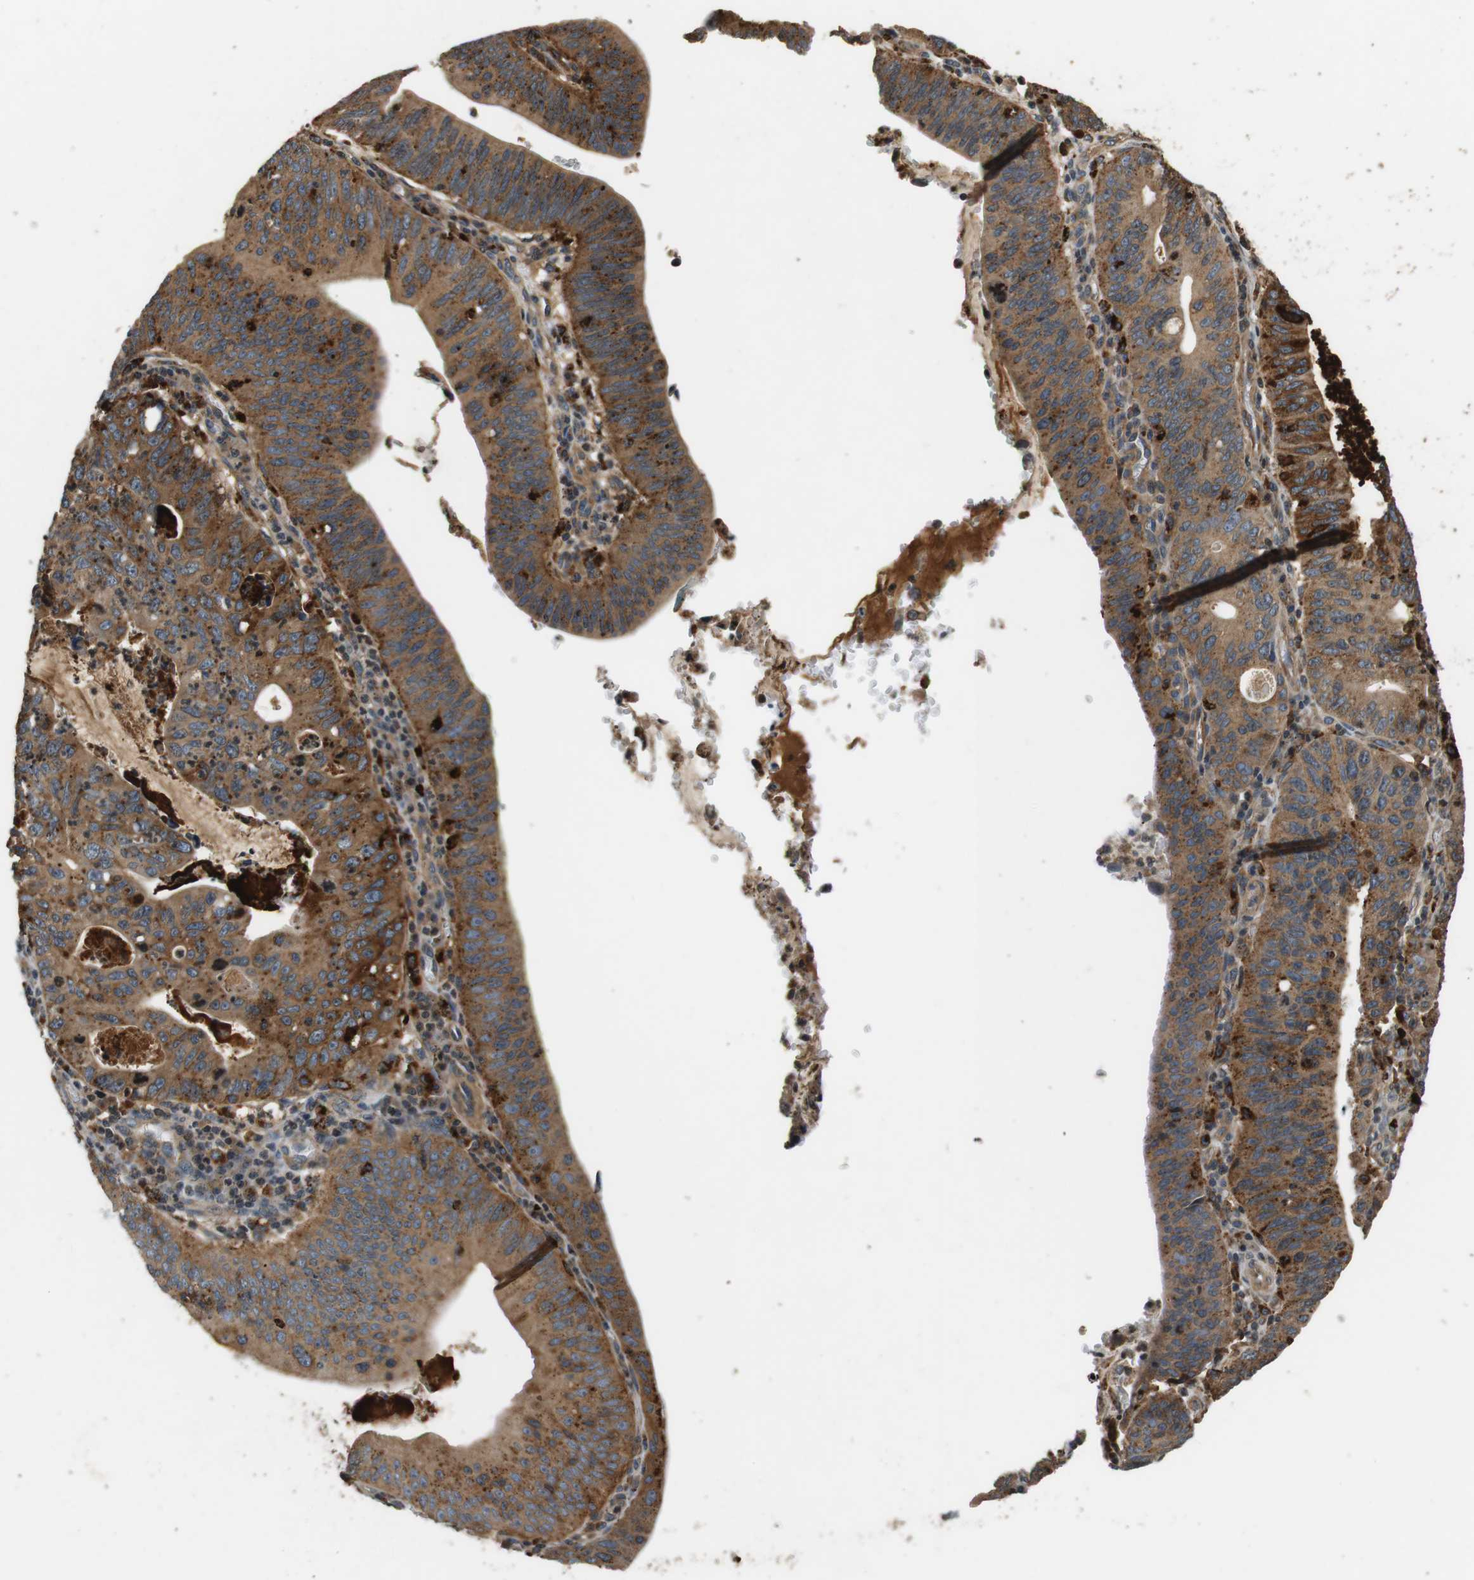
{"staining": {"intensity": "strong", "quantity": ">75%", "location": "cytoplasmic/membranous"}, "tissue": "stomach cancer", "cell_type": "Tumor cells", "image_type": "cancer", "snomed": [{"axis": "morphology", "description": "Adenocarcinoma, NOS"}, {"axis": "topography", "description": "Stomach"}], "caption": "A micrograph showing strong cytoplasmic/membranous positivity in about >75% of tumor cells in stomach adenocarcinoma, as visualized by brown immunohistochemical staining.", "gene": "TXNRD1", "patient": {"sex": "male", "age": 59}}